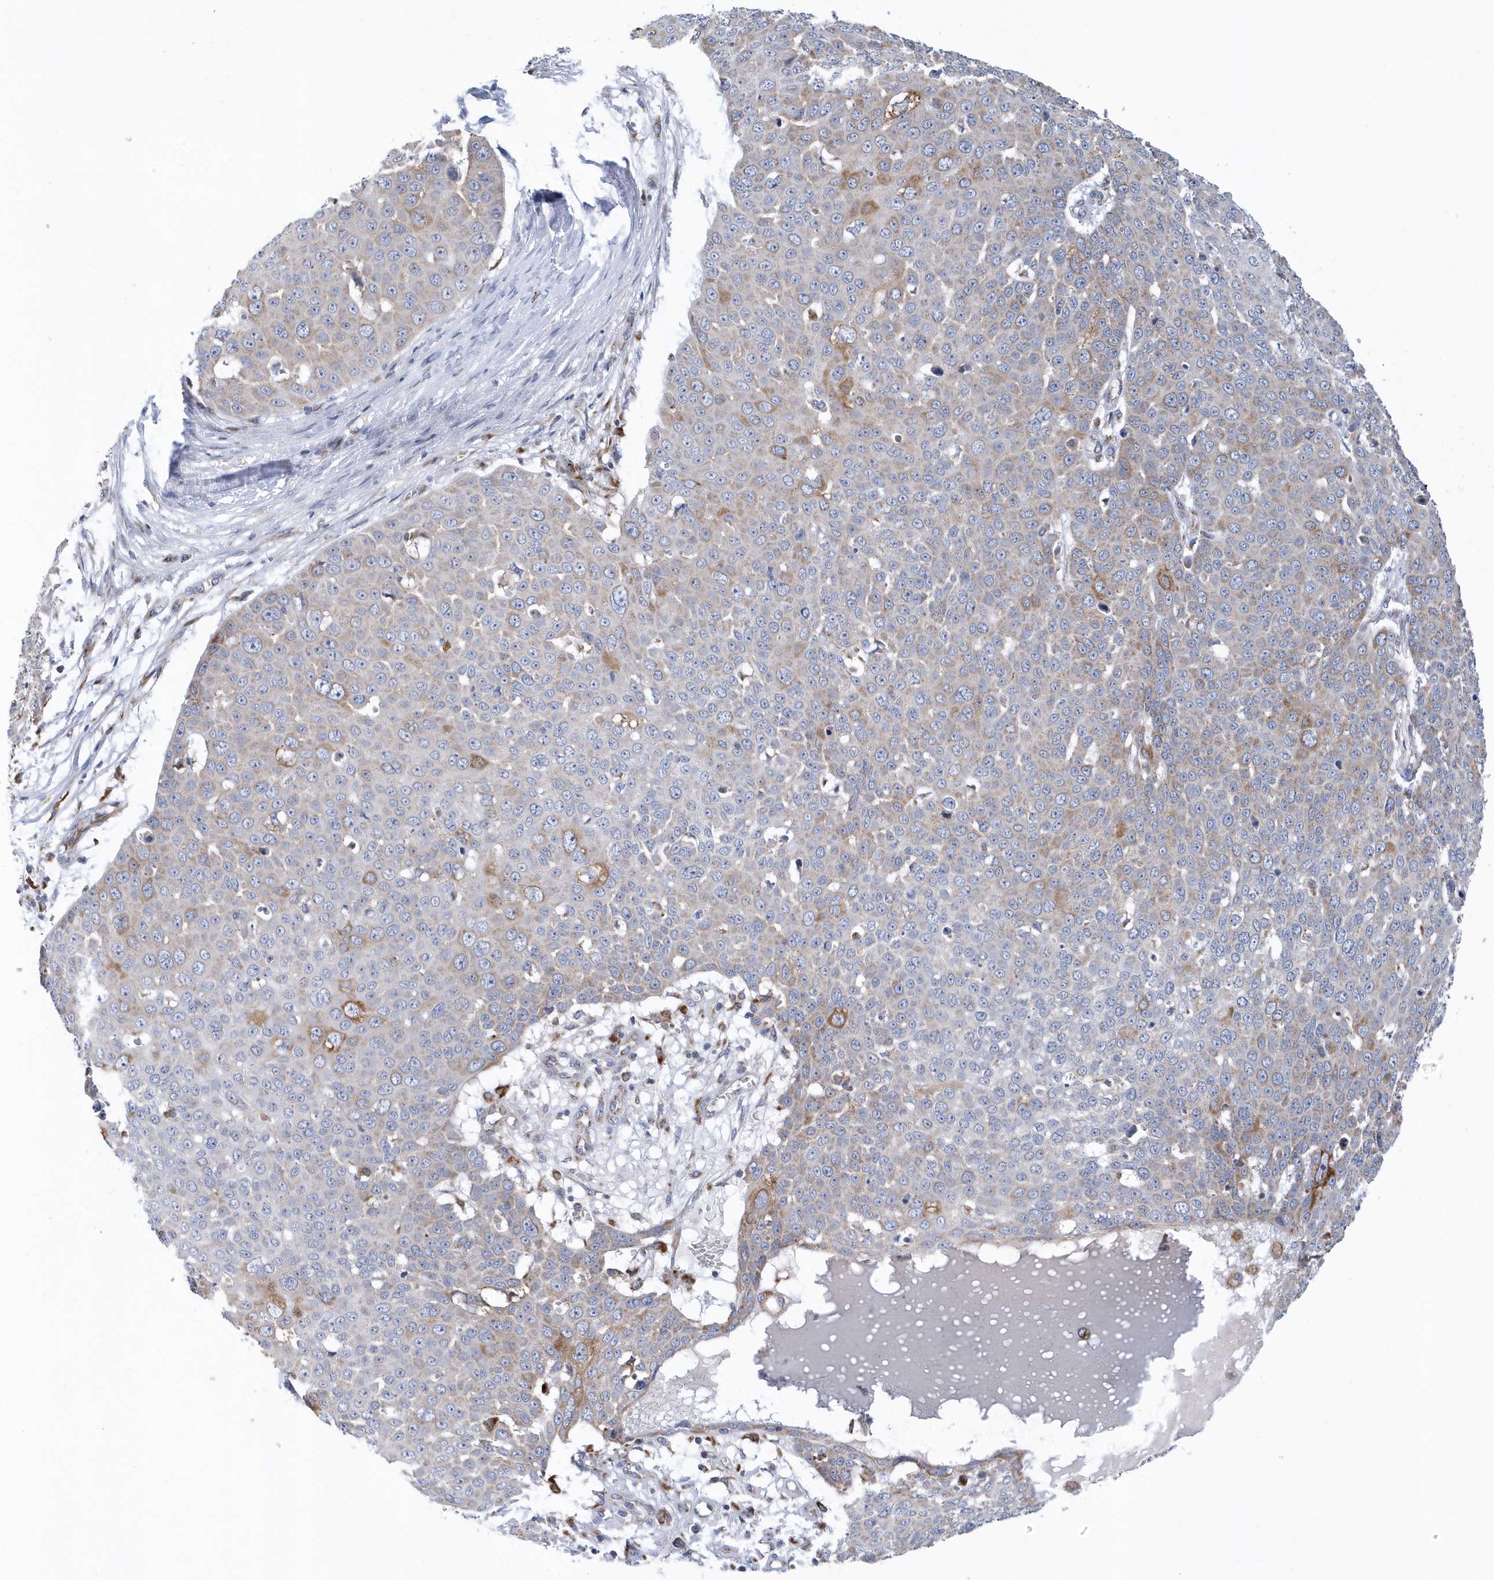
{"staining": {"intensity": "moderate", "quantity": "<25%", "location": "cytoplasmic/membranous"}, "tissue": "skin cancer", "cell_type": "Tumor cells", "image_type": "cancer", "snomed": [{"axis": "morphology", "description": "Squamous cell carcinoma, NOS"}, {"axis": "topography", "description": "Skin"}], "caption": "An IHC photomicrograph of neoplastic tissue is shown. Protein staining in brown highlights moderate cytoplasmic/membranous positivity in skin cancer within tumor cells. The staining was performed using DAB (3,3'-diaminobenzidine) to visualize the protein expression in brown, while the nuclei were stained in blue with hematoxylin (Magnification: 20x).", "gene": "VWA5B2", "patient": {"sex": "male", "age": 71}}